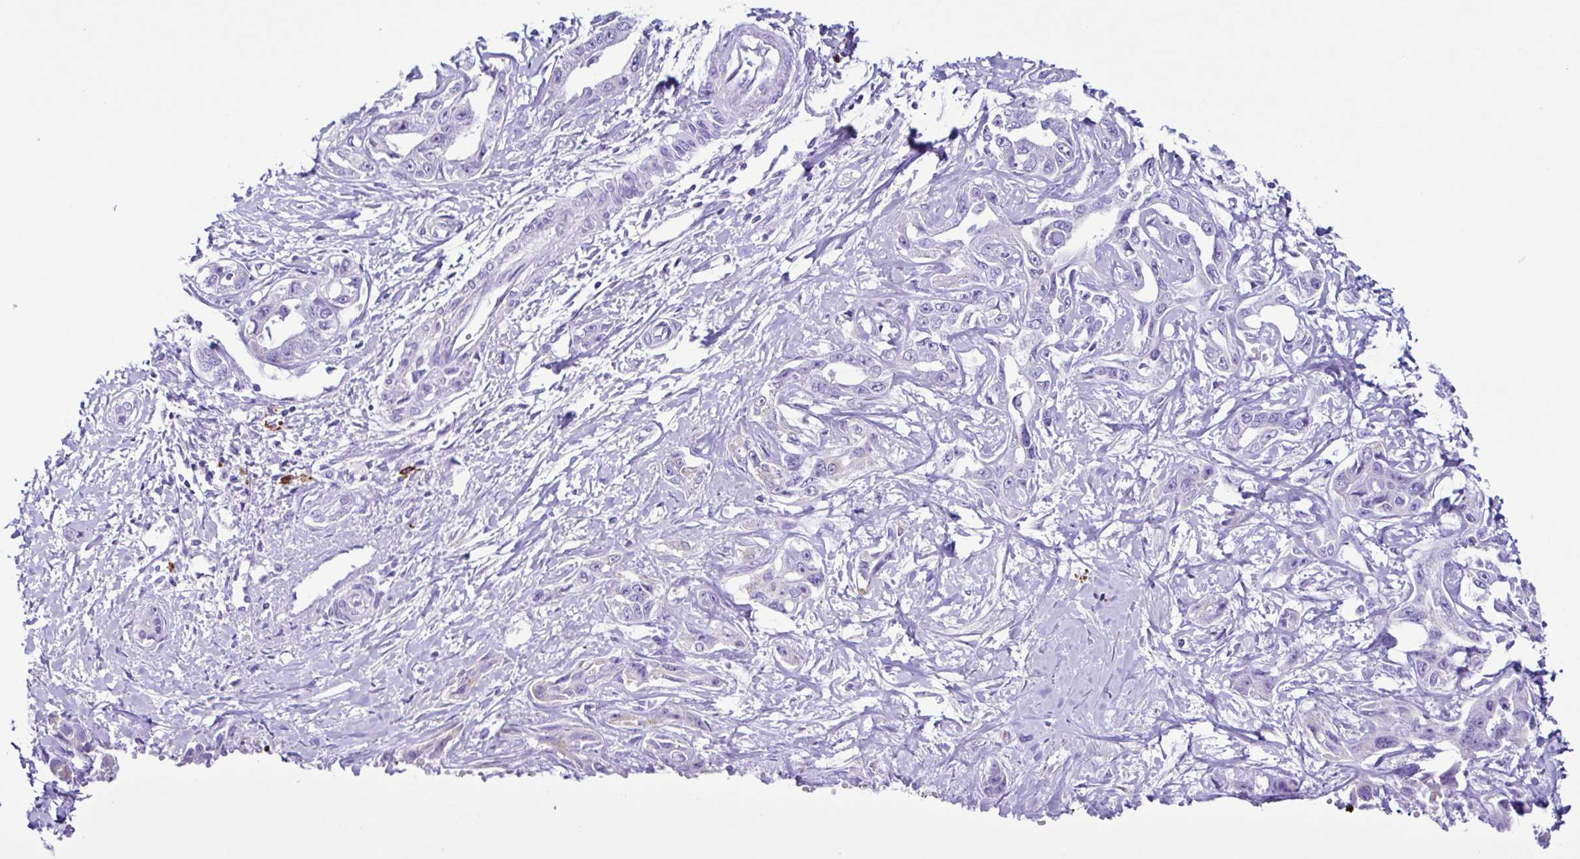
{"staining": {"intensity": "negative", "quantity": "none", "location": "none"}, "tissue": "liver cancer", "cell_type": "Tumor cells", "image_type": "cancer", "snomed": [{"axis": "morphology", "description": "Cholangiocarcinoma"}, {"axis": "topography", "description": "Liver"}], "caption": "Immunohistochemistry of human cholangiocarcinoma (liver) displays no positivity in tumor cells.", "gene": "PIGF", "patient": {"sex": "male", "age": 59}}